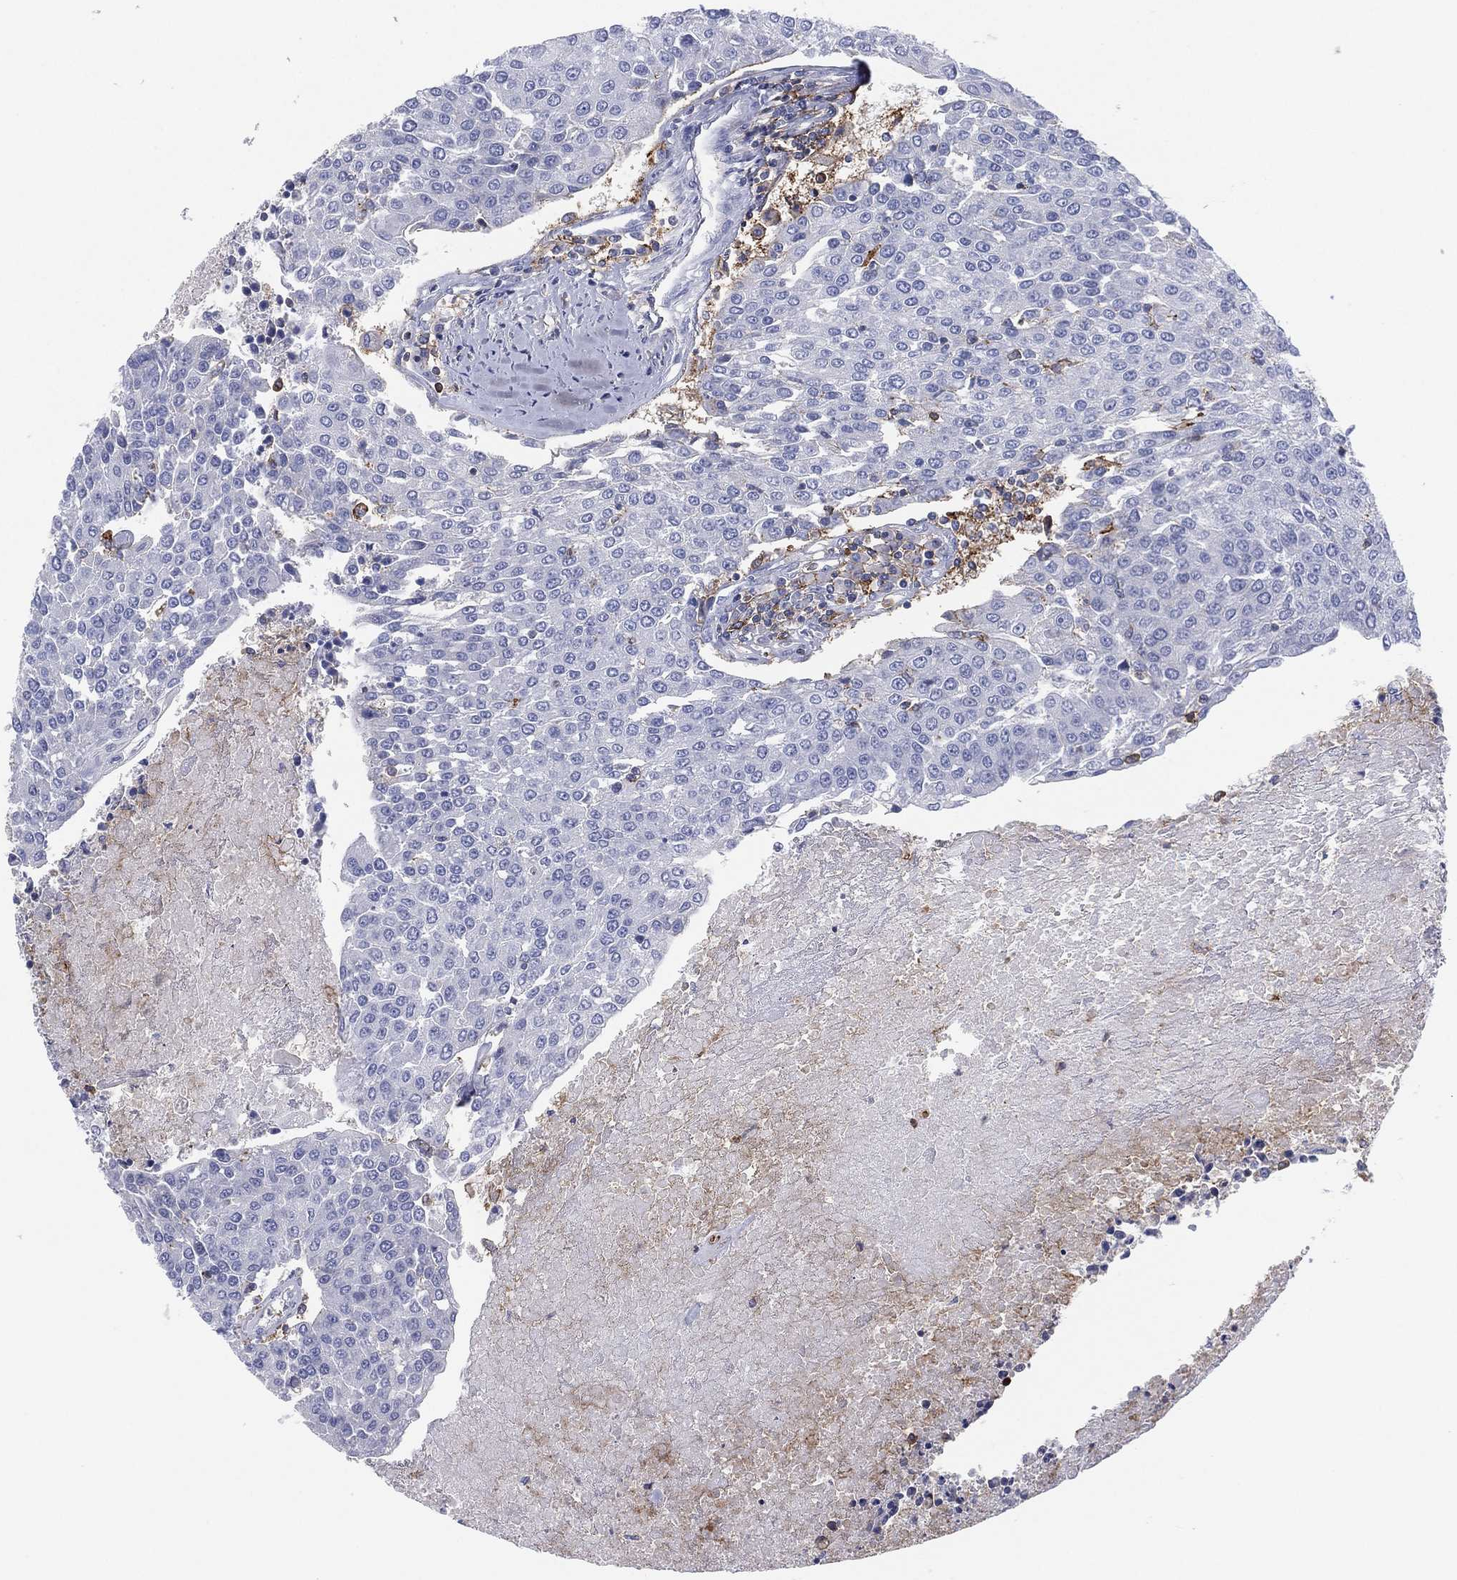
{"staining": {"intensity": "negative", "quantity": "none", "location": "none"}, "tissue": "urothelial cancer", "cell_type": "Tumor cells", "image_type": "cancer", "snomed": [{"axis": "morphology", "description": "Urothelial carcinoma, High grade"}, {"axis": "topography", "description": "Urinary bladder"}], "caption": "This is a photomicrograph of immunohistochemistry (IHC) staining of urothelial cancer, which shows no expression in tumor cells.", "gene": "SELPLG", "patient": {"sex": "female", "age": 85}}